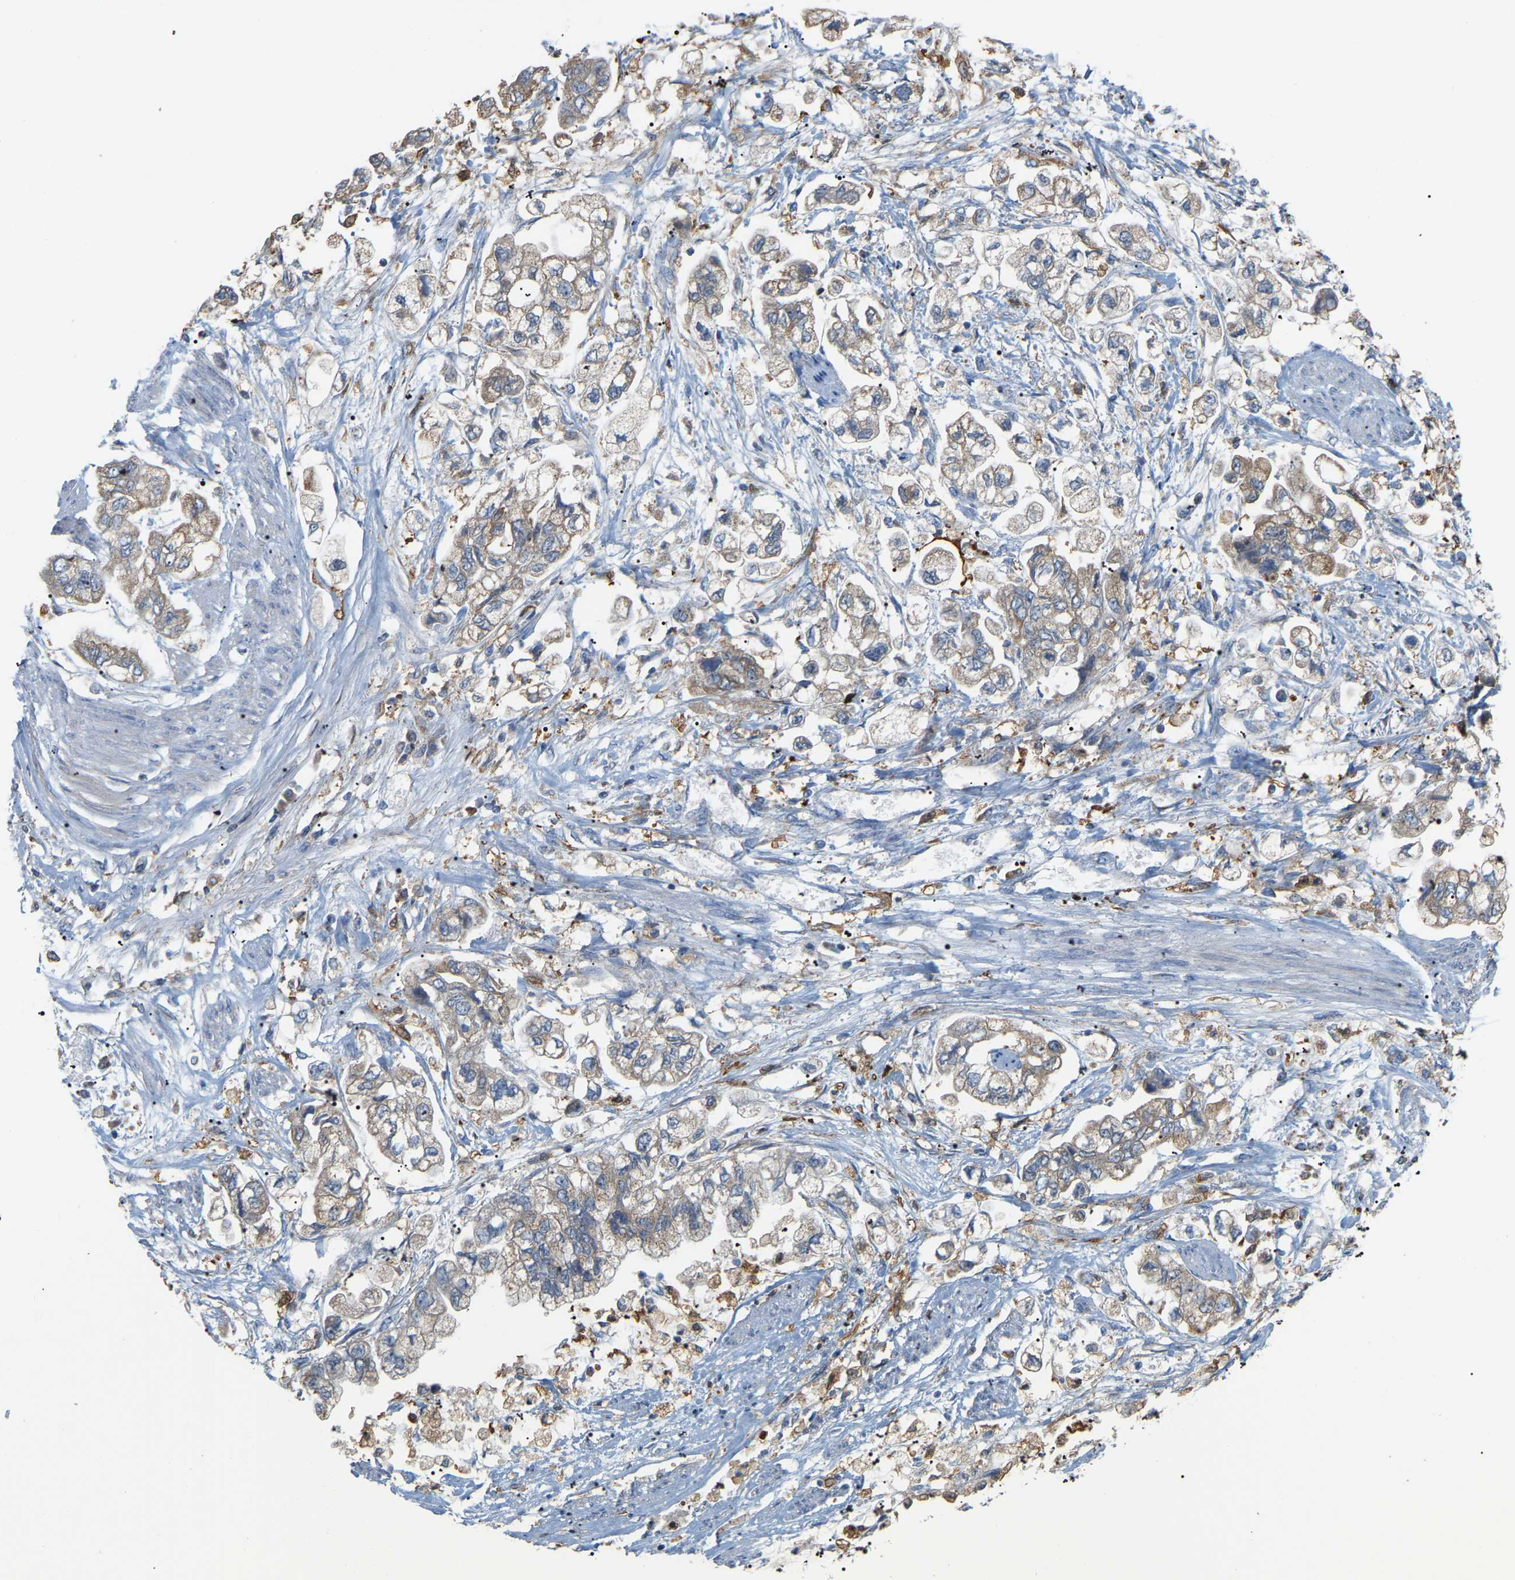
{"staining": {"intensity": "weak", "quantity": ">75%", "location": "cytoplasmic/membranous"}, "tissue": "stomach cancer", "cell_type": "Tumor cells", "image_type": "cancer", "snomed": [{"axis": "morphology", "description": "Normal tissue, NOS"}, {"axis": "morphology", "description": "Adenocarcinoma, NOS"}, {"axis": "topography", "description": "Stomach"}], "caption": "Stomach adenocarcinoma was stained to show a protein in brown. There is low levels of weak cytoplasmic/membranous expression in about >75% of tumor cells.", "gene": "CROT", "patient": {"sex": "male", "age": 62}}